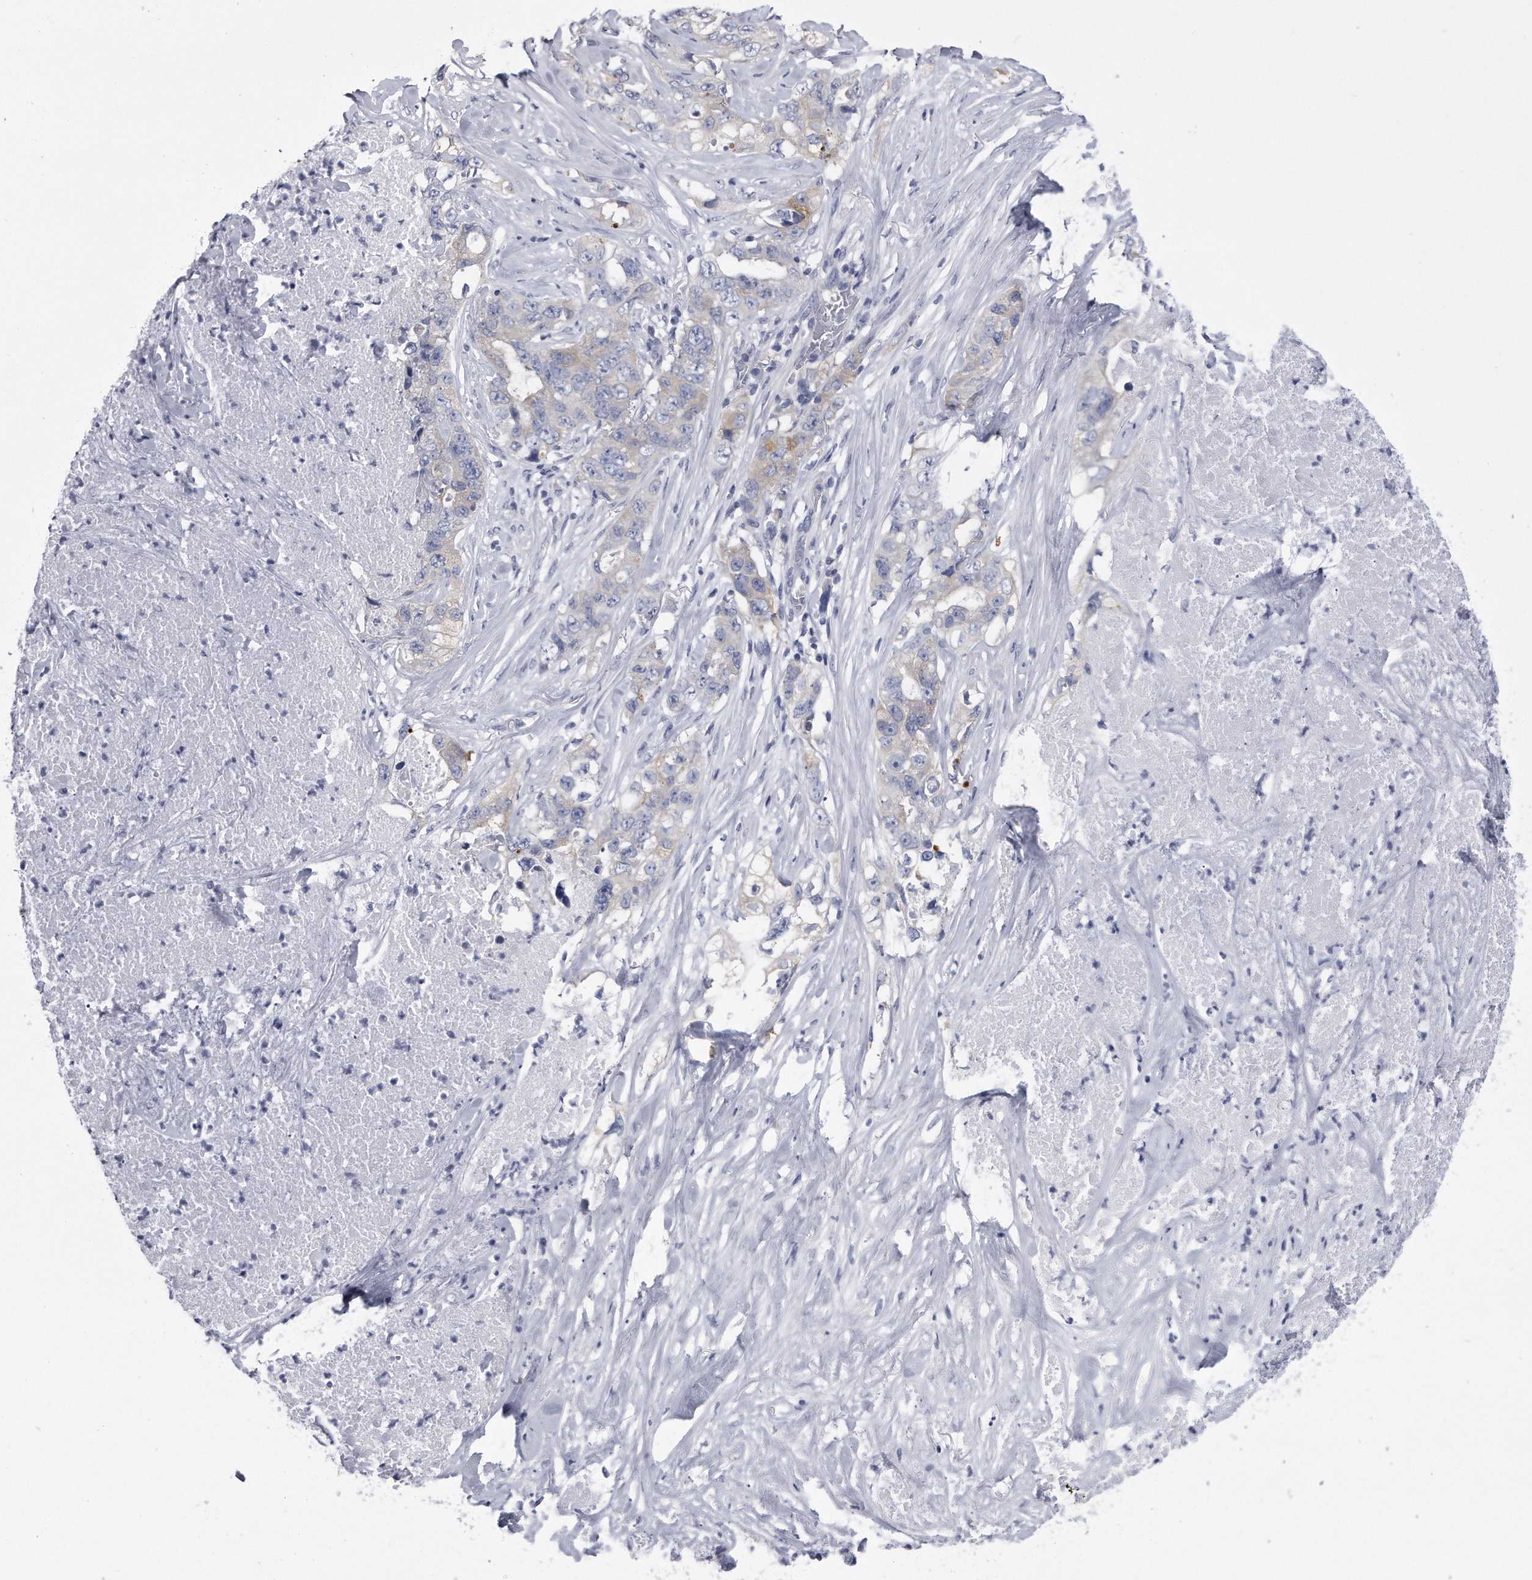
{"staining": {"intensity": "weak", "quantity": "<25%", "location": "cytoplasmic/membranous"}, "tissue": "lung cancer", "cell_type": "Tumor cells", "image_type": "cancer", "snomed": [{"axis": "morphology", "description": "Adenocarcinoma, NOS"}, {"axis": "topography", "description": "Lung"}], "caption": "This photomicrograph is of lung cancer (adenocarcinoma) stained with IHC to label a protein in brown with the nuclei are counter-stained blue. There is no positivity in tumor cells.", "gene": "PYGB", "patient": {"sex": "female", "age": 51}}